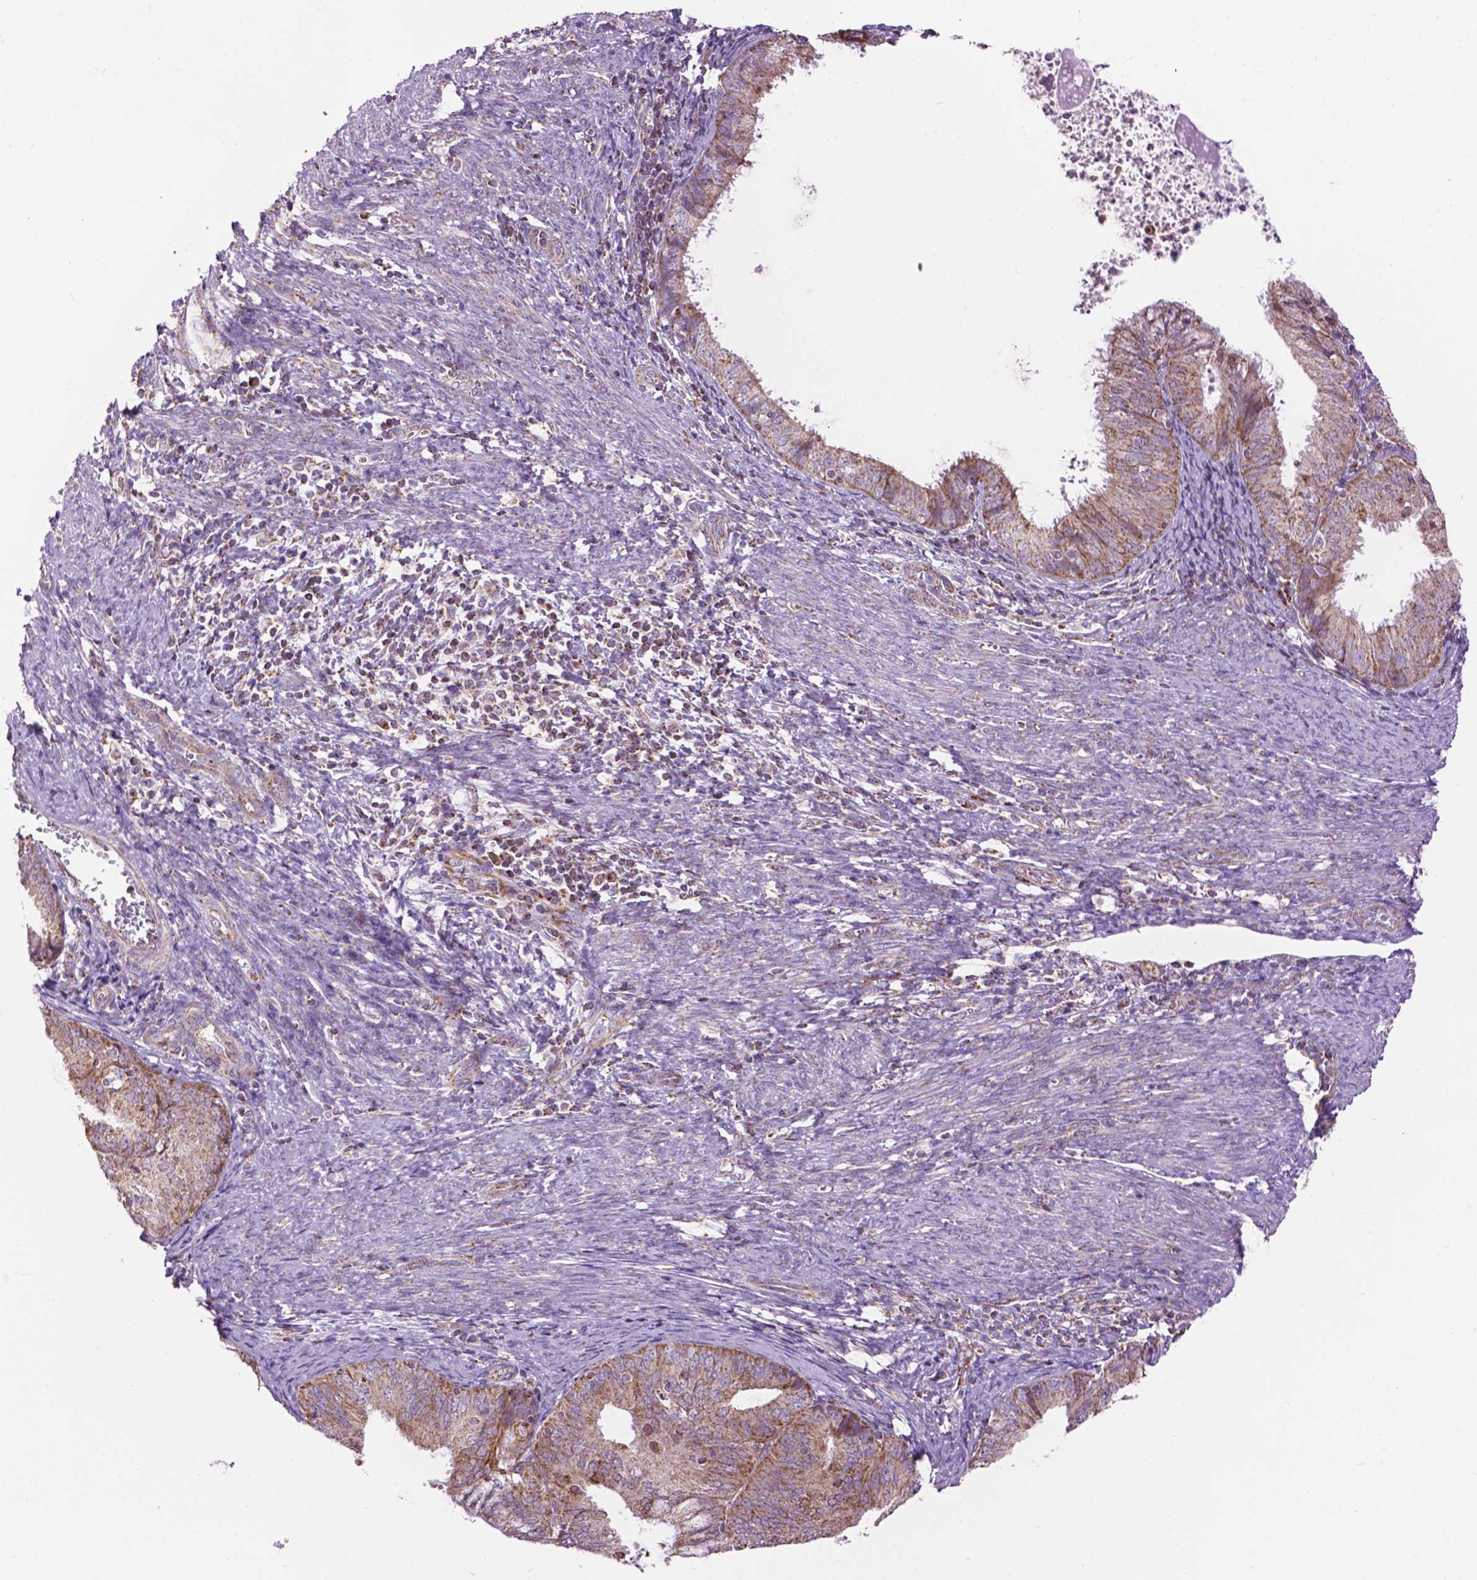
{"staining": {"intensity": "moderate", "quantity": ">75%", "location": "cytoplasmic/membranous"}, "tissue": "endometrial cancer", "cell_type": "Tumor cells", "image_type": "cancer", "snomed": [{"axis": "morphology", "description": "Adenocarcinoma, NOS"}, {"axis": "topography", "description": "Endometrium"}], "caption": "Immunohistochemistry micrograph of neoplastic tissue: endometrial cancer stained using IHC reveals medium levels of moderate protein expression localized specifically in the cytoplasmic/membranous of tumor cells, appearing as a cytoplasmic/membranous brown color.", "gene": "PYCR3", "patient": {"sex": "female", "age": 57}}